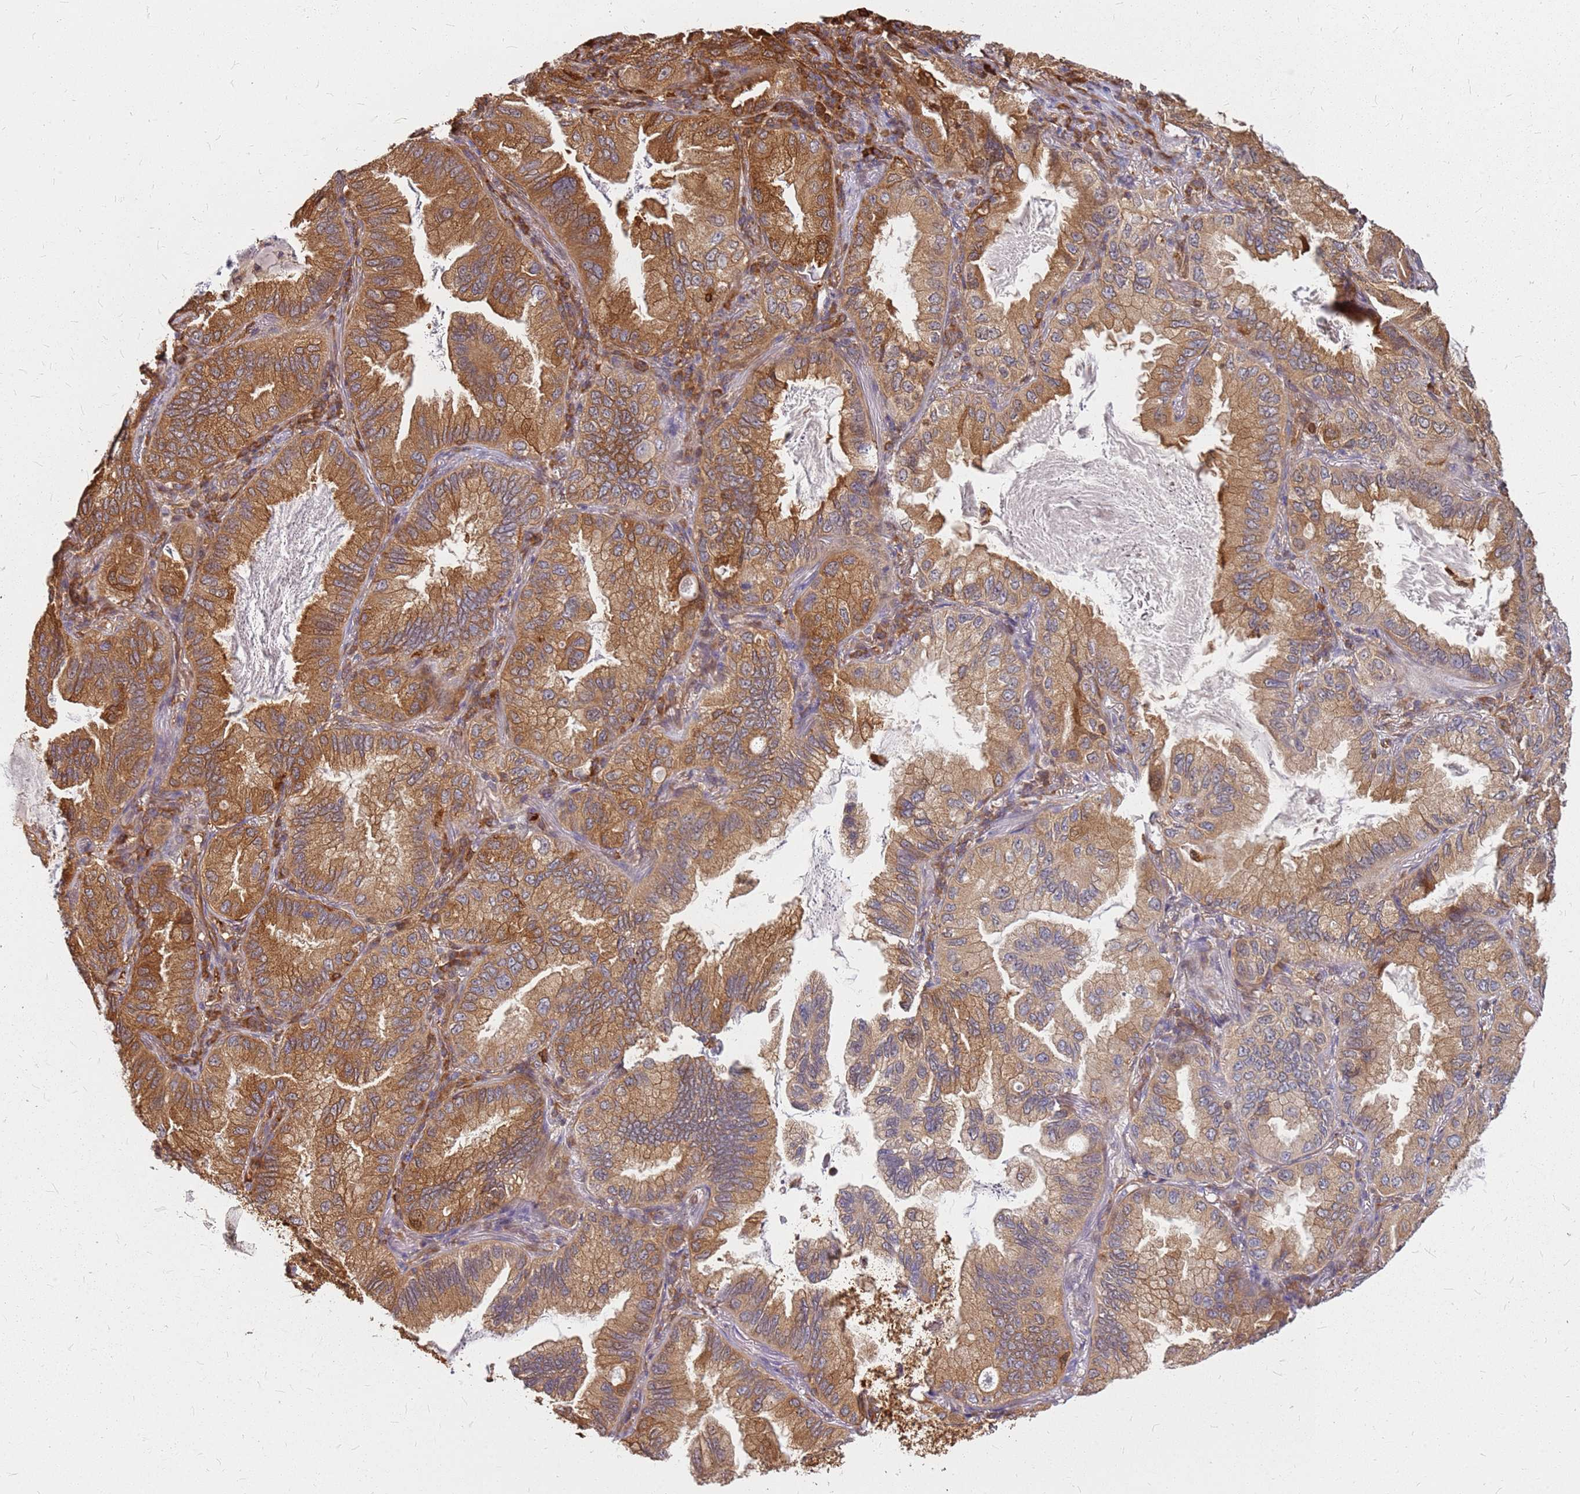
{"staining": {"intensity": "moderate", "quantity": ">75%", "location": "cytoplasmic/membranous"}, "tissue": "lung cancer", "cell_type": "Tumor cells", "image_type": "cancer", "snomed": [{"axis": "morphology", "description": "Adenocarcinoma, NOS"}, {"axis": "topography", "description": "Lung"}], "caption": "There is medium levels of moderate cytoplasmic/membranous expression in tumor cells of adenocarcinoma (lung), as demonstrated by immunohistochemical staining (brown color).", "gene": "HDX", "patient": {"sex": "female", "age": 69}}